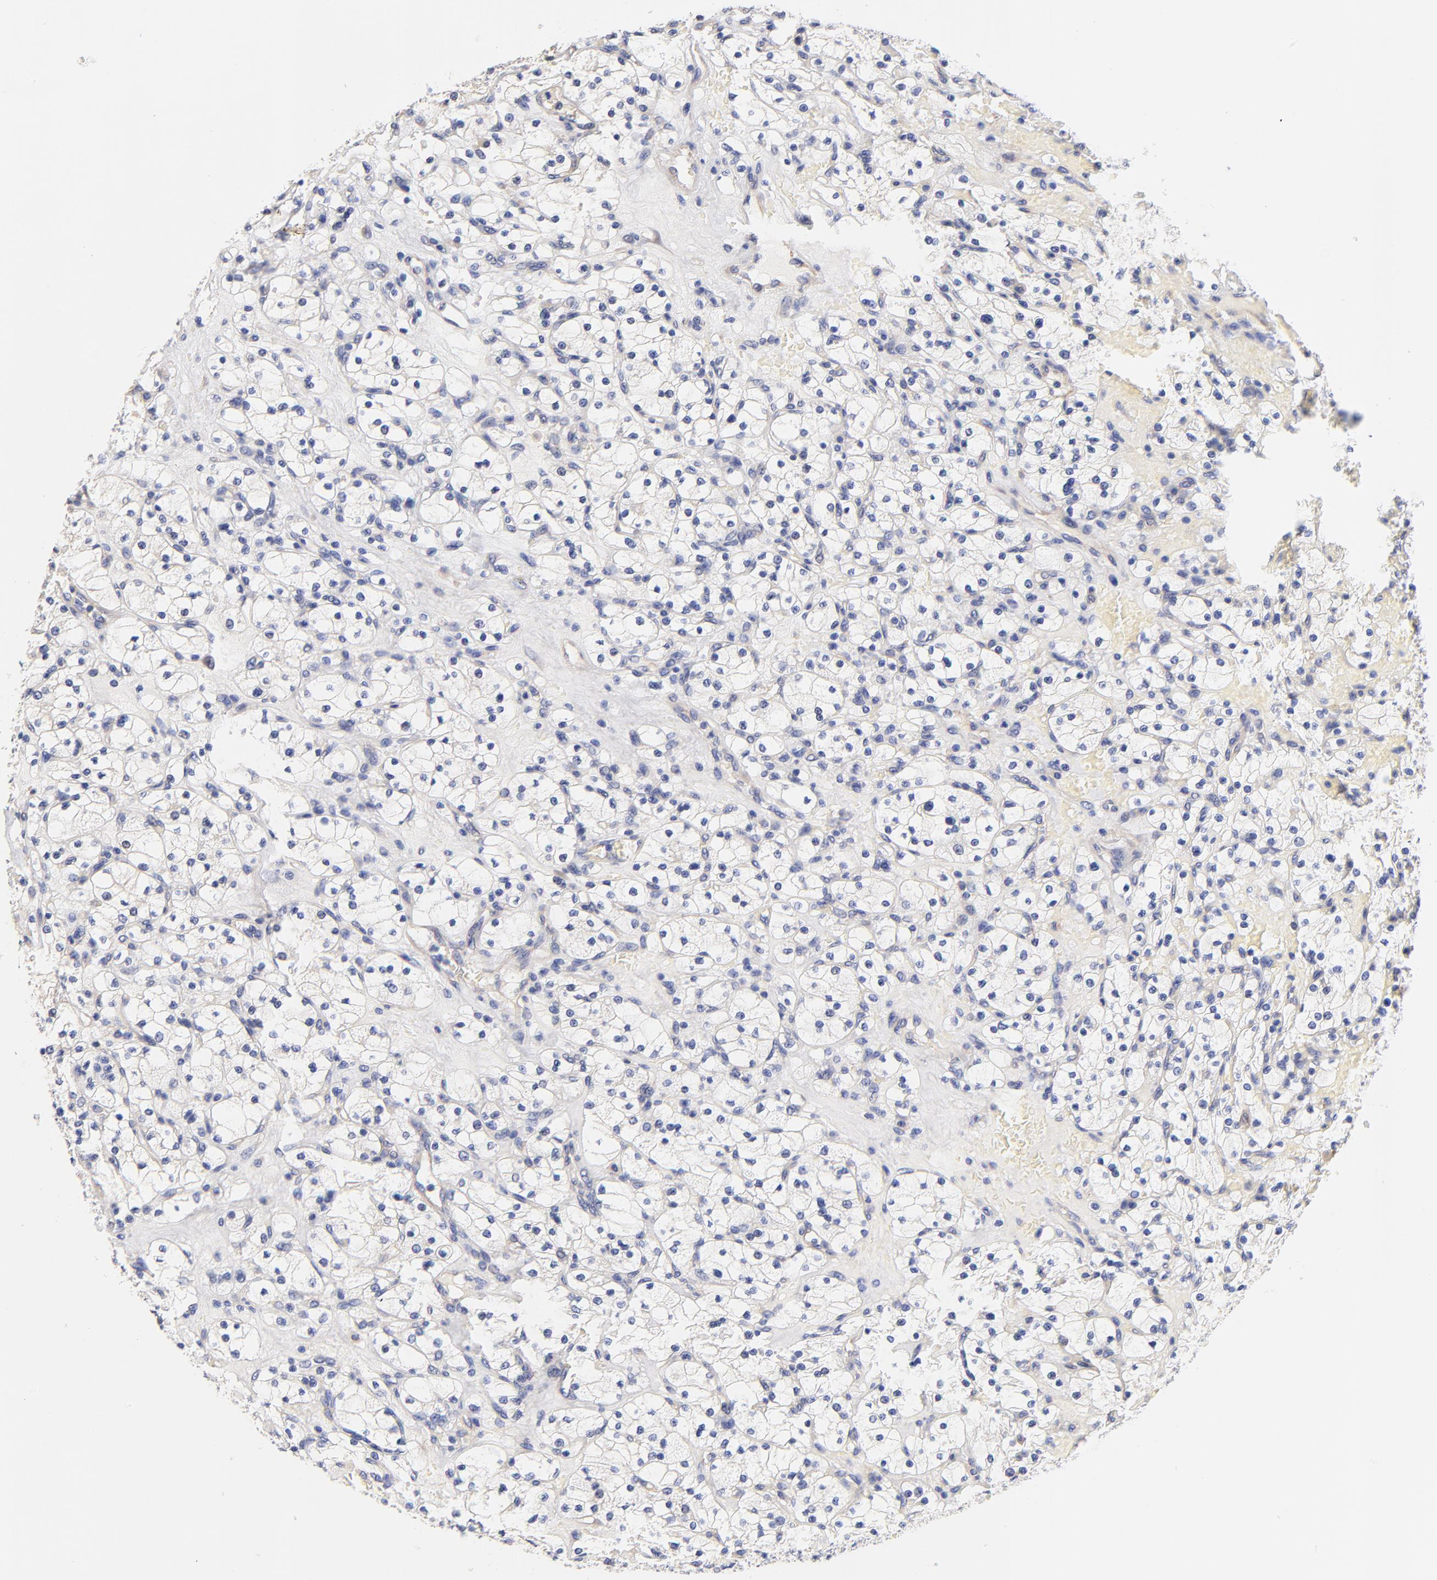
{"staining": {"intensity": "negative", "quantity": "none", "location": "none"}, "tissue": "renal cancer", "cell_type": "Tumor cells", "image_type": "cancer", "snomed": [{"axis": "morphology", "description": "Adenocarcinoma, NOS"}, {"axis": "topography", "description": "Kidney"}], "caption": "This histopathology image is of adenocarcinoma (renal) stained with immunohistochemistry to label a protein in brown with the nuclei are counter-stained blue. There is no positivity in tumor cells.", "gene": "HS3ST1", "patient": {"sex": "female", "age": 83}}